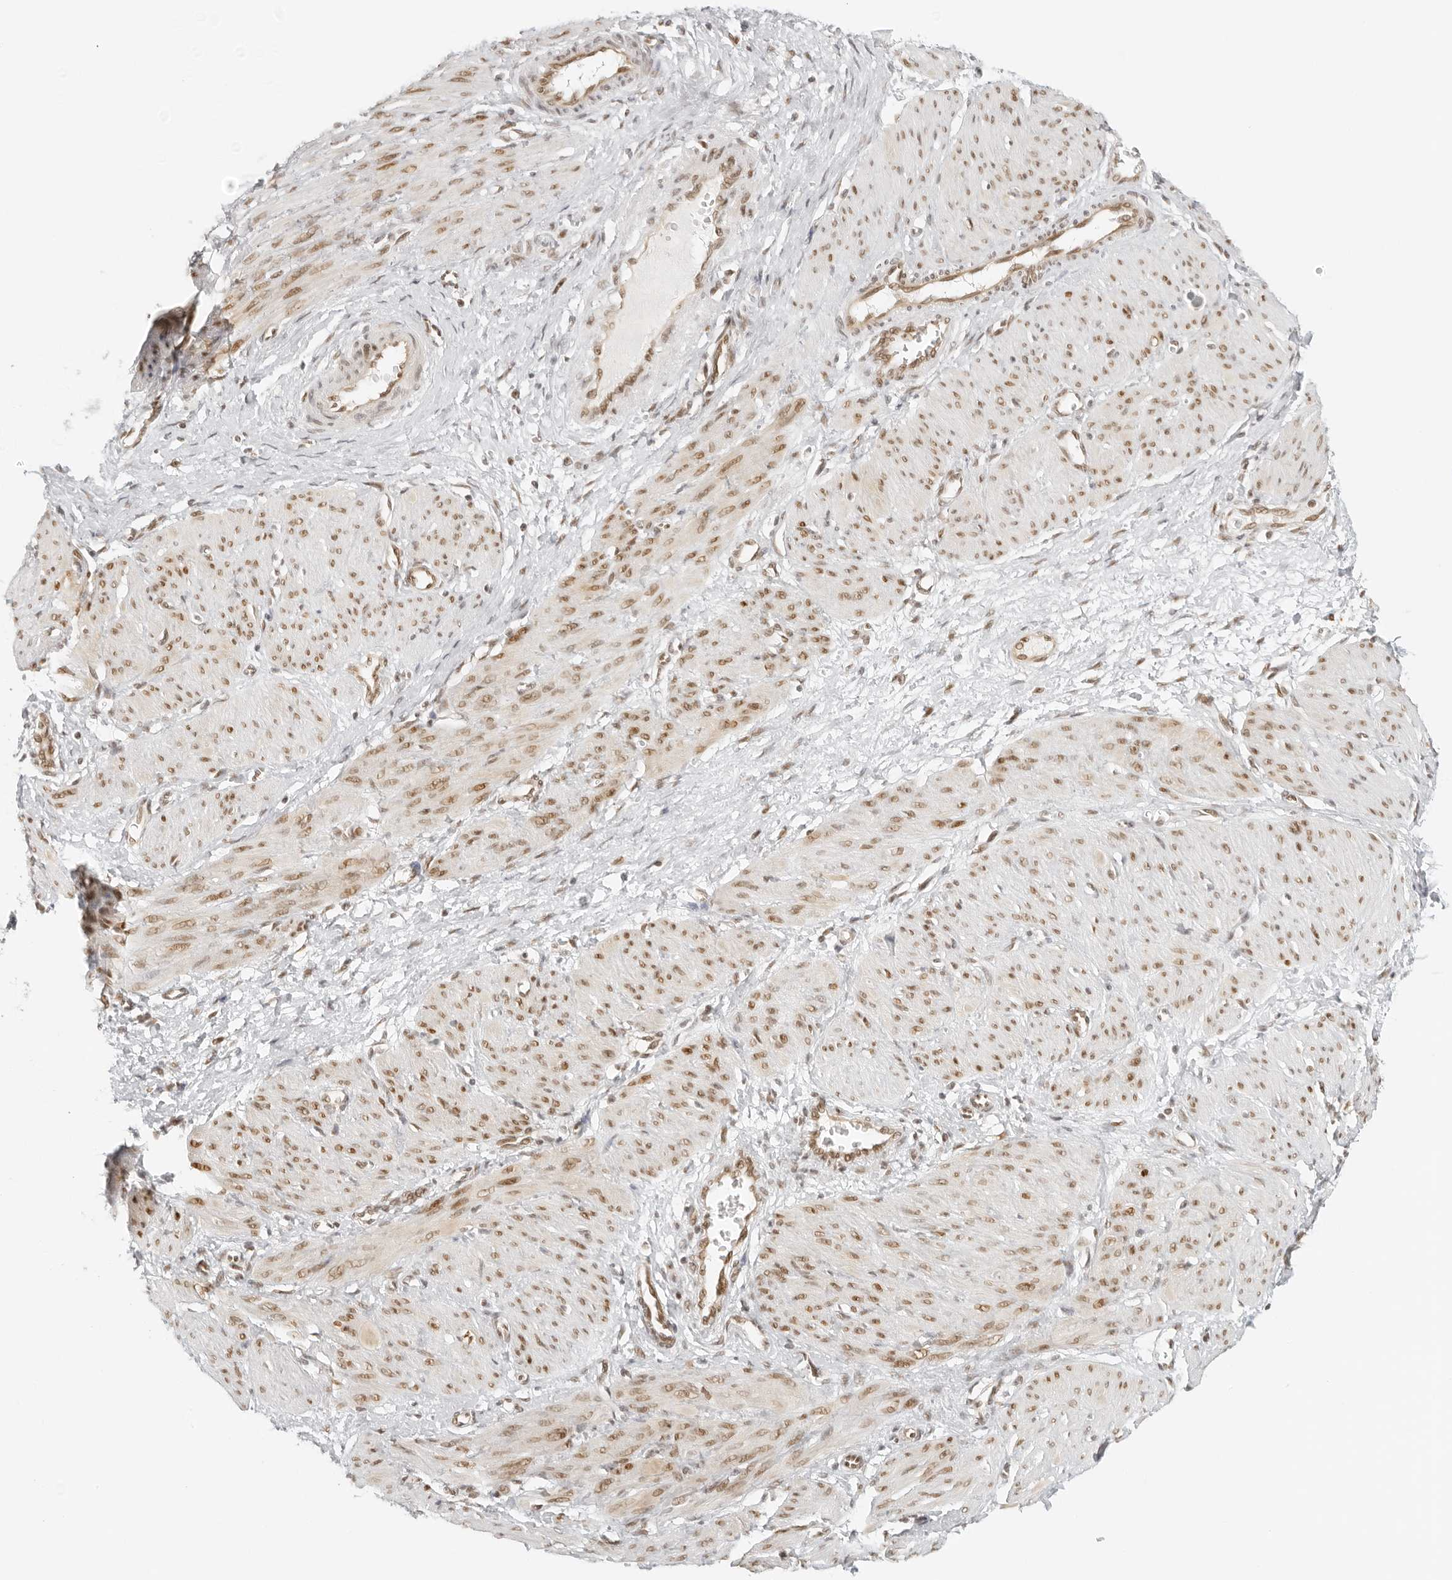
{"staining": {"intensity": "moderate", "quantity": "25%-75%", "location": "cytoplasmic/membranous,nuclear"}, "tissue": "smooth muscle", "cell_type": "Smooth muscle cells", "image_type": "normal", "snomed": [{"axis": "morphology", "description": "Normal tissue, NOS"}, {"axis": "topography", "description": "Endometrium"}], "caption": "Immunohistochemical staining of unremarkable smooth muscle exhibits moderate cytoplasmic/membranous,nuclear protein positivity in about 25%-75% of smooth muscle cells. Nuclei are stained in blue.", "gene": "RCC1", "patient": {"sex": "female", "age": 33}}